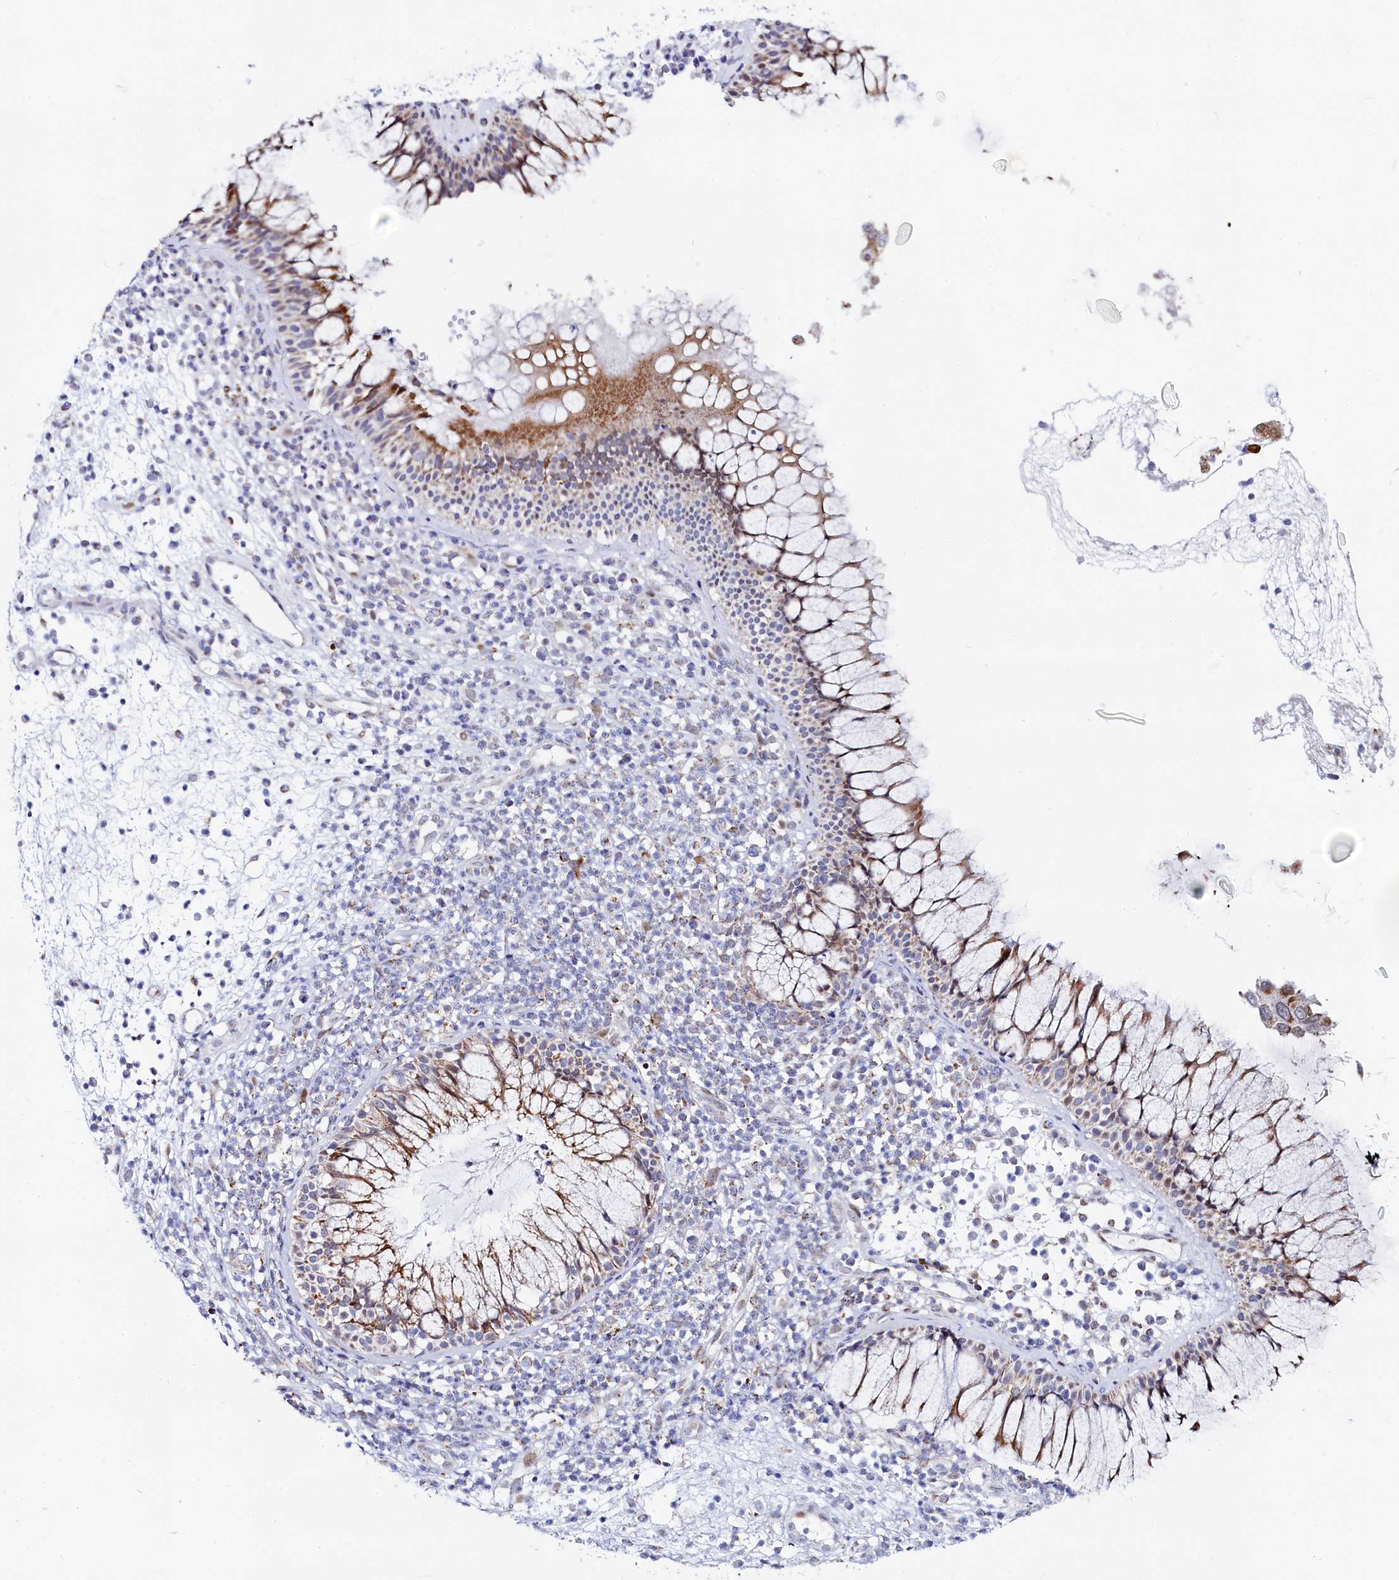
{"staining": {"intensity": "moderate", "quantity": ">75%", "location": "cytoplasmic/membranous"}, "tissue": "nasopharynx", "cell_type": "Respiratory epithelial cells", "image_type": "normal", "snomed": [{"axis": "morphology", "description": "Normal tissue, NOS"}, {"axis": "morphology", "description": "Inflammation, NOS"}, {"axis": "topography", "description": "Nasopharynx"}], "caption": "This micrograph displays IHC staining of unremarkable nasopharynx, with medium moderate cytoplasmic/membranous positivity in about >75% of respiratory epithelial cells.", "gene": "HDGFL3", "patient": {"sex": "male", "age": 70}}